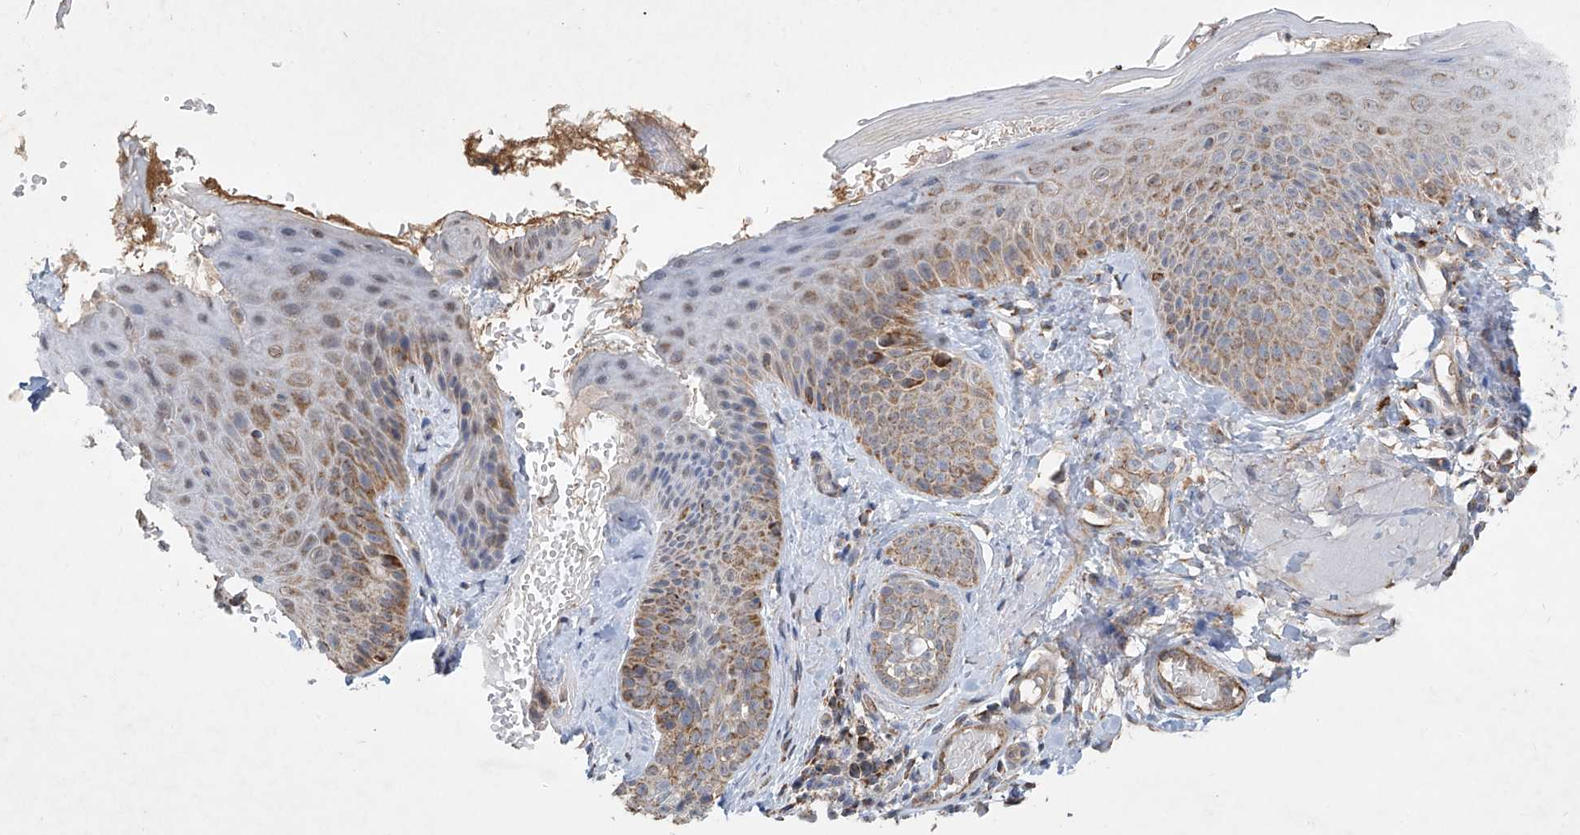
{"staining": {"intensity": "negative", "quantity": "none", "location": "none"}, "tissue": "skin", "cell_type": "Fibroblasts", "image_type": "normal", "snomed": [{"axis": "morphology", "description": "Normal tissue, NOS"}, {"axis": "topography", "description": "Skin"}], "caption": "High magnification brightfield microscopy of benign skin stained with DAB (brown) and counterstained with hematoxylin (blue): fibroblasts show no significant positivity.", "gene": "UQCC1", "patient": {"sex": "male", "age": 57}}